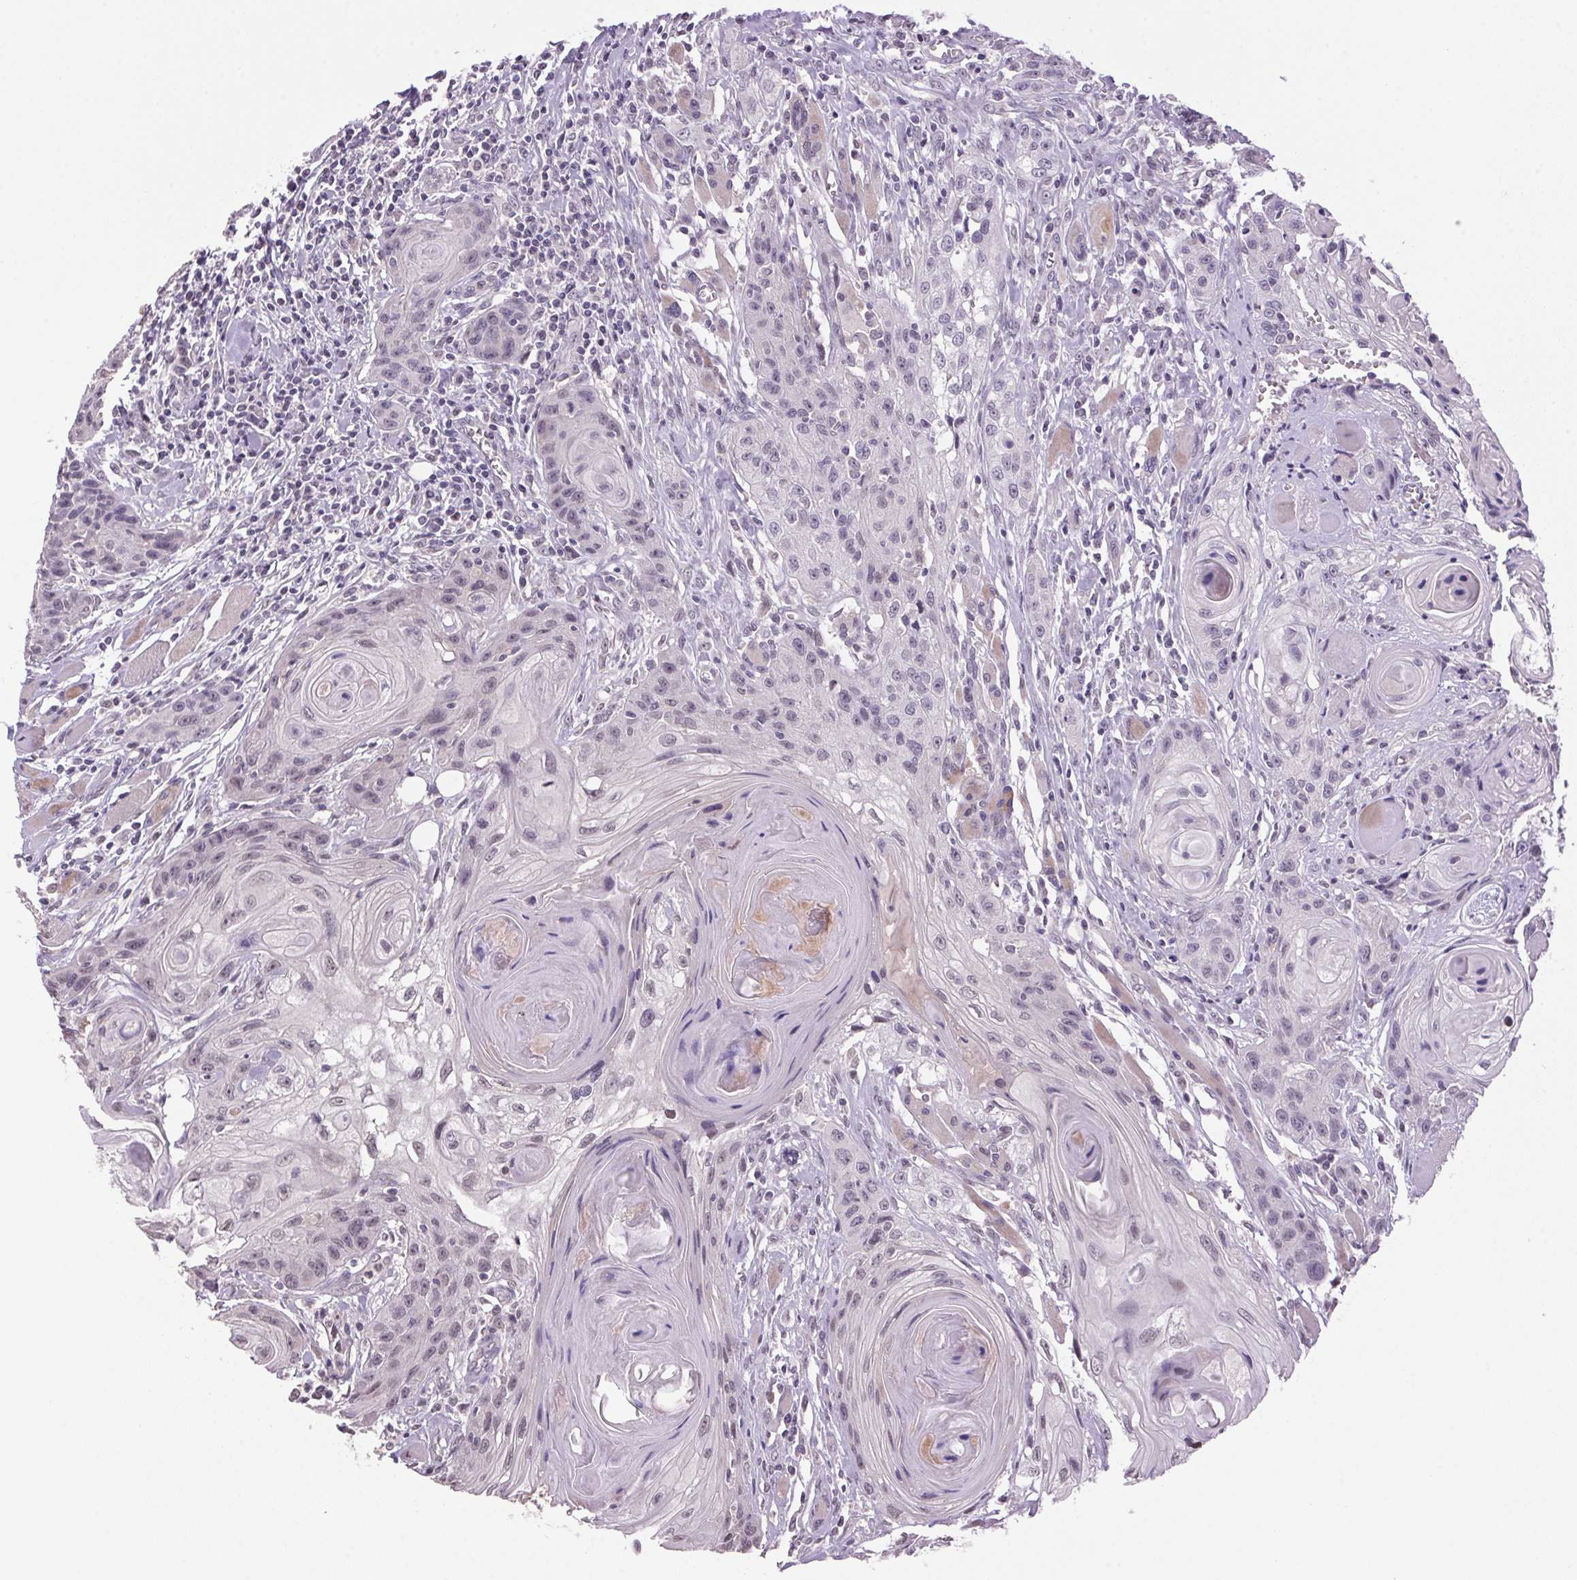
{"staining": {"intensity": "weak", "quantity": "25%-75%", "location": "nuclear"}, "tissue": "head and neck cancer", "cell_type": "Tumor cells", "image_type": "cancer", "snomed": [{"axis": "morphology", "description": "Squamous cell carcinoma, NOS"}, {"axis": "topography", "description": "Oral tissue"}, {"axis": "topography", "description": "Head-Neck"}], "caption": "Head and neck squamous cell carcinoma stained for a protein (brown) shows weak nuclear positive staining in about 25%-75% of tumor cells.", "gene": "VWA3B", "patient": {"sex": "male", "age": 58}}